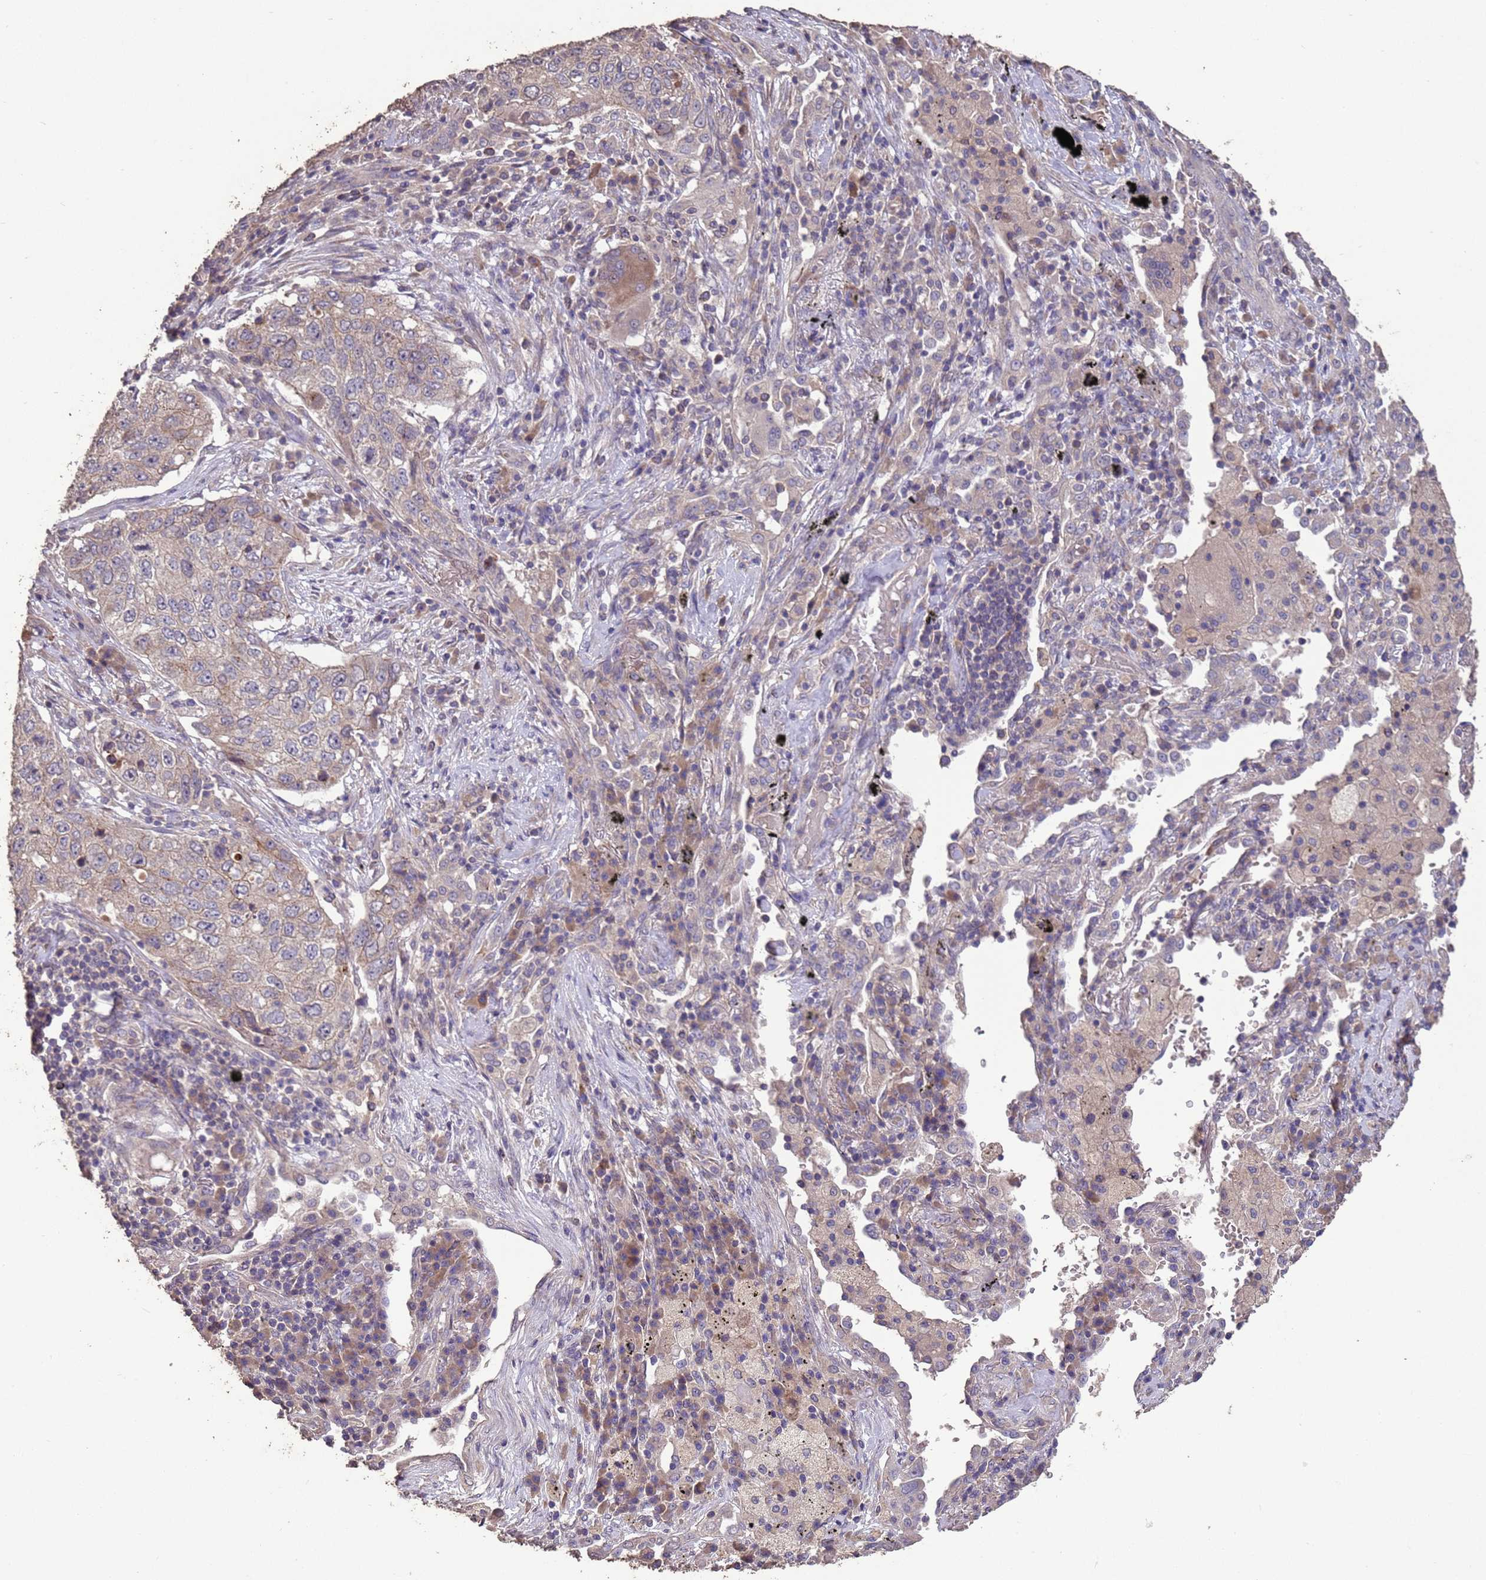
{"staining": {"intensity": "moderate", "quantity": "<25%", "location": "cytoplasmic/membranous"}, "tissue": "lung cancer", "cell_type": "Tumor cells", "image_type": "cancer", "snomed": [{"axis": "morphology", "description": "Squamous cell carcinoma, NOS"}, {"axis": "topography", "description": "Lung"}], "caption": "Protein staining of lung cancer tissue shows moderate cytoplasmic/membranous staining in about <25% of tumor cells. (Stains: DAB in brown, nuclei in blue, Microscopy: brightfield microscopy at high magnification).", "gene": "SLC9B2", "patient": {"sex": "female", "age": 63}}